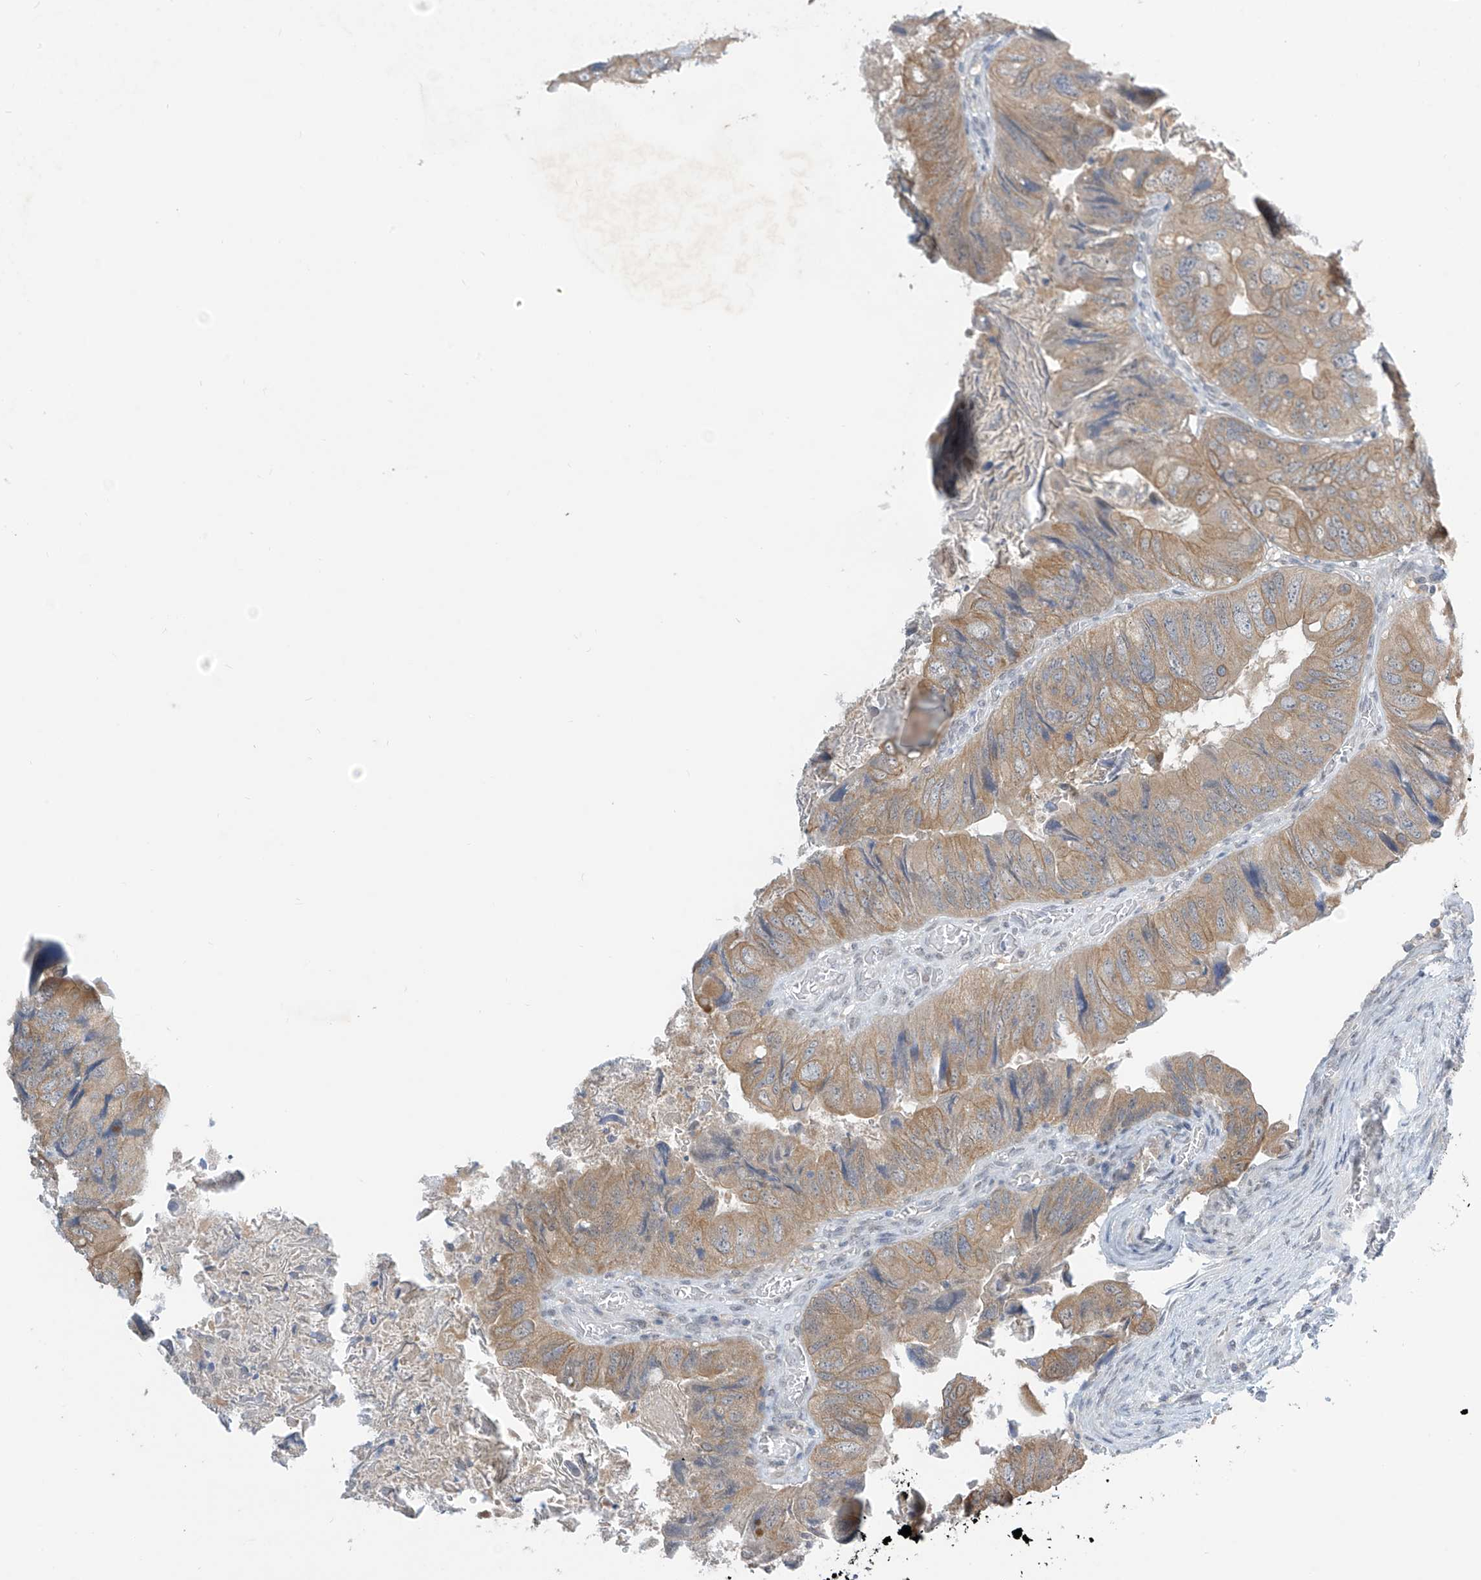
{"staining": {"intensity": "moderate", "quantity": ">75%", "location": "cytoplasmic/membranous"}, "tissue": "colorectal cancer", "cell_type": "Tumor cells", "image_type": "cancer", "snomed": [{"axis": "morphology", "description": "Adenocarcinoma, NOS"}, {"axis": "topography", "description": "Rectum"}], "caption": "Colorectal cancer (adenocarcinoma) was stained to show a protein in brown. There is medium levels of moderate cytoplasmic/membranous expression in approximately >75% of tumor cells. (IHC, brightfield microscopy, high magnification).", "gene": "APLF", "patient": {"sex": "male", "age": 63}}